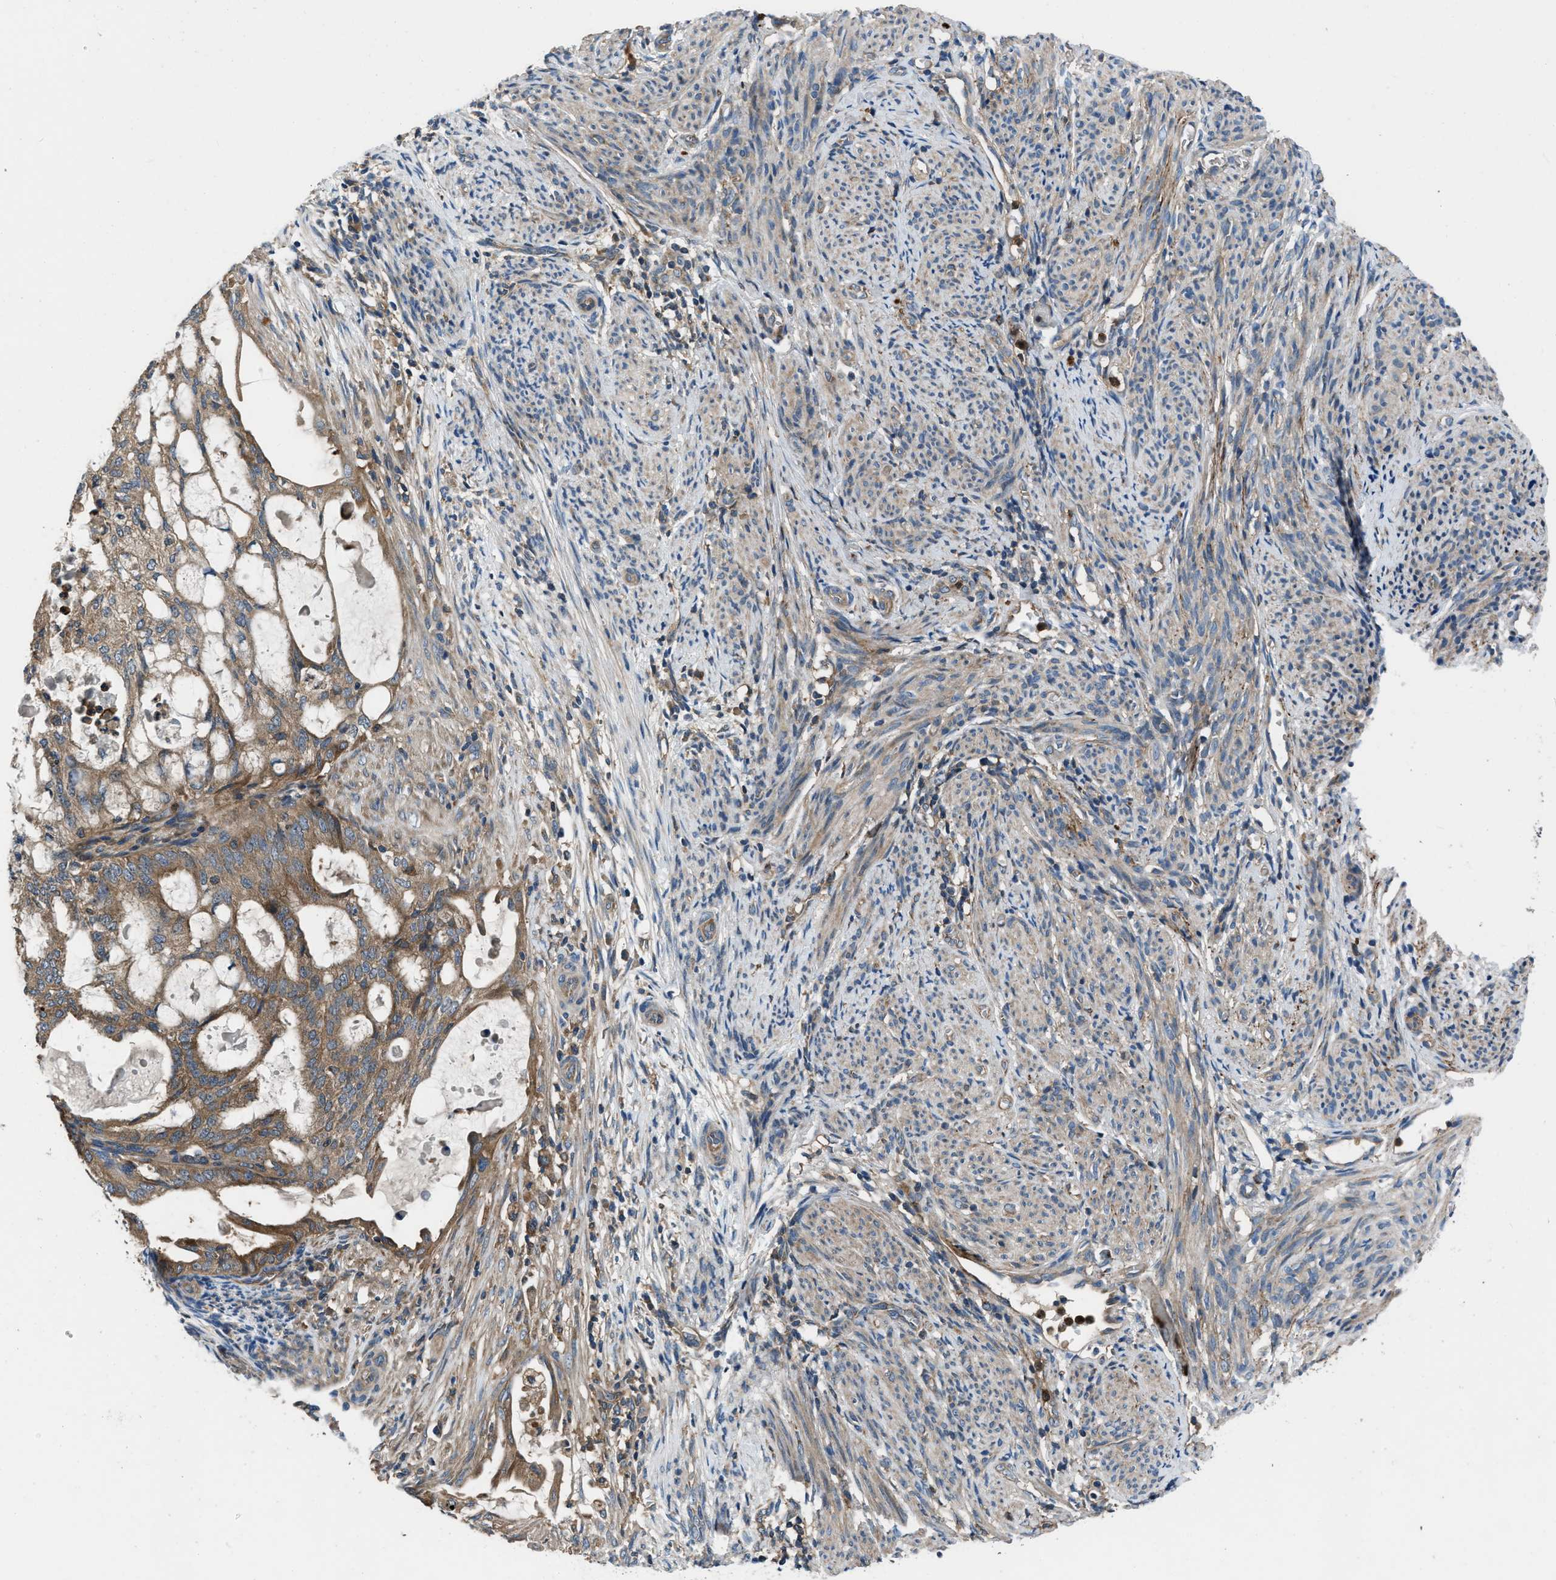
{"staining": {"intensity": "moderate", "quantity": ">75%", "location": "cytoplasmic/membranous"}, "tissue": "endometrial cancer", "cell_type": "Tumor cells", "image_type": "cancer", "snomed": [{"axis": "morphology", "description": "Adenocarcinoma, NOS"}, {"axis": "topography", "description": "Endometrium"}], "caption": "This photomicrograph shows immunohistochemistry (IHC) staining of adenocarcinoma (endometrial), with medium moderate cytoplasmic/membranous expression in about >75% of tumor cells.", "gene": "USP25", "patient": {"sex": "female", "age": 58}}